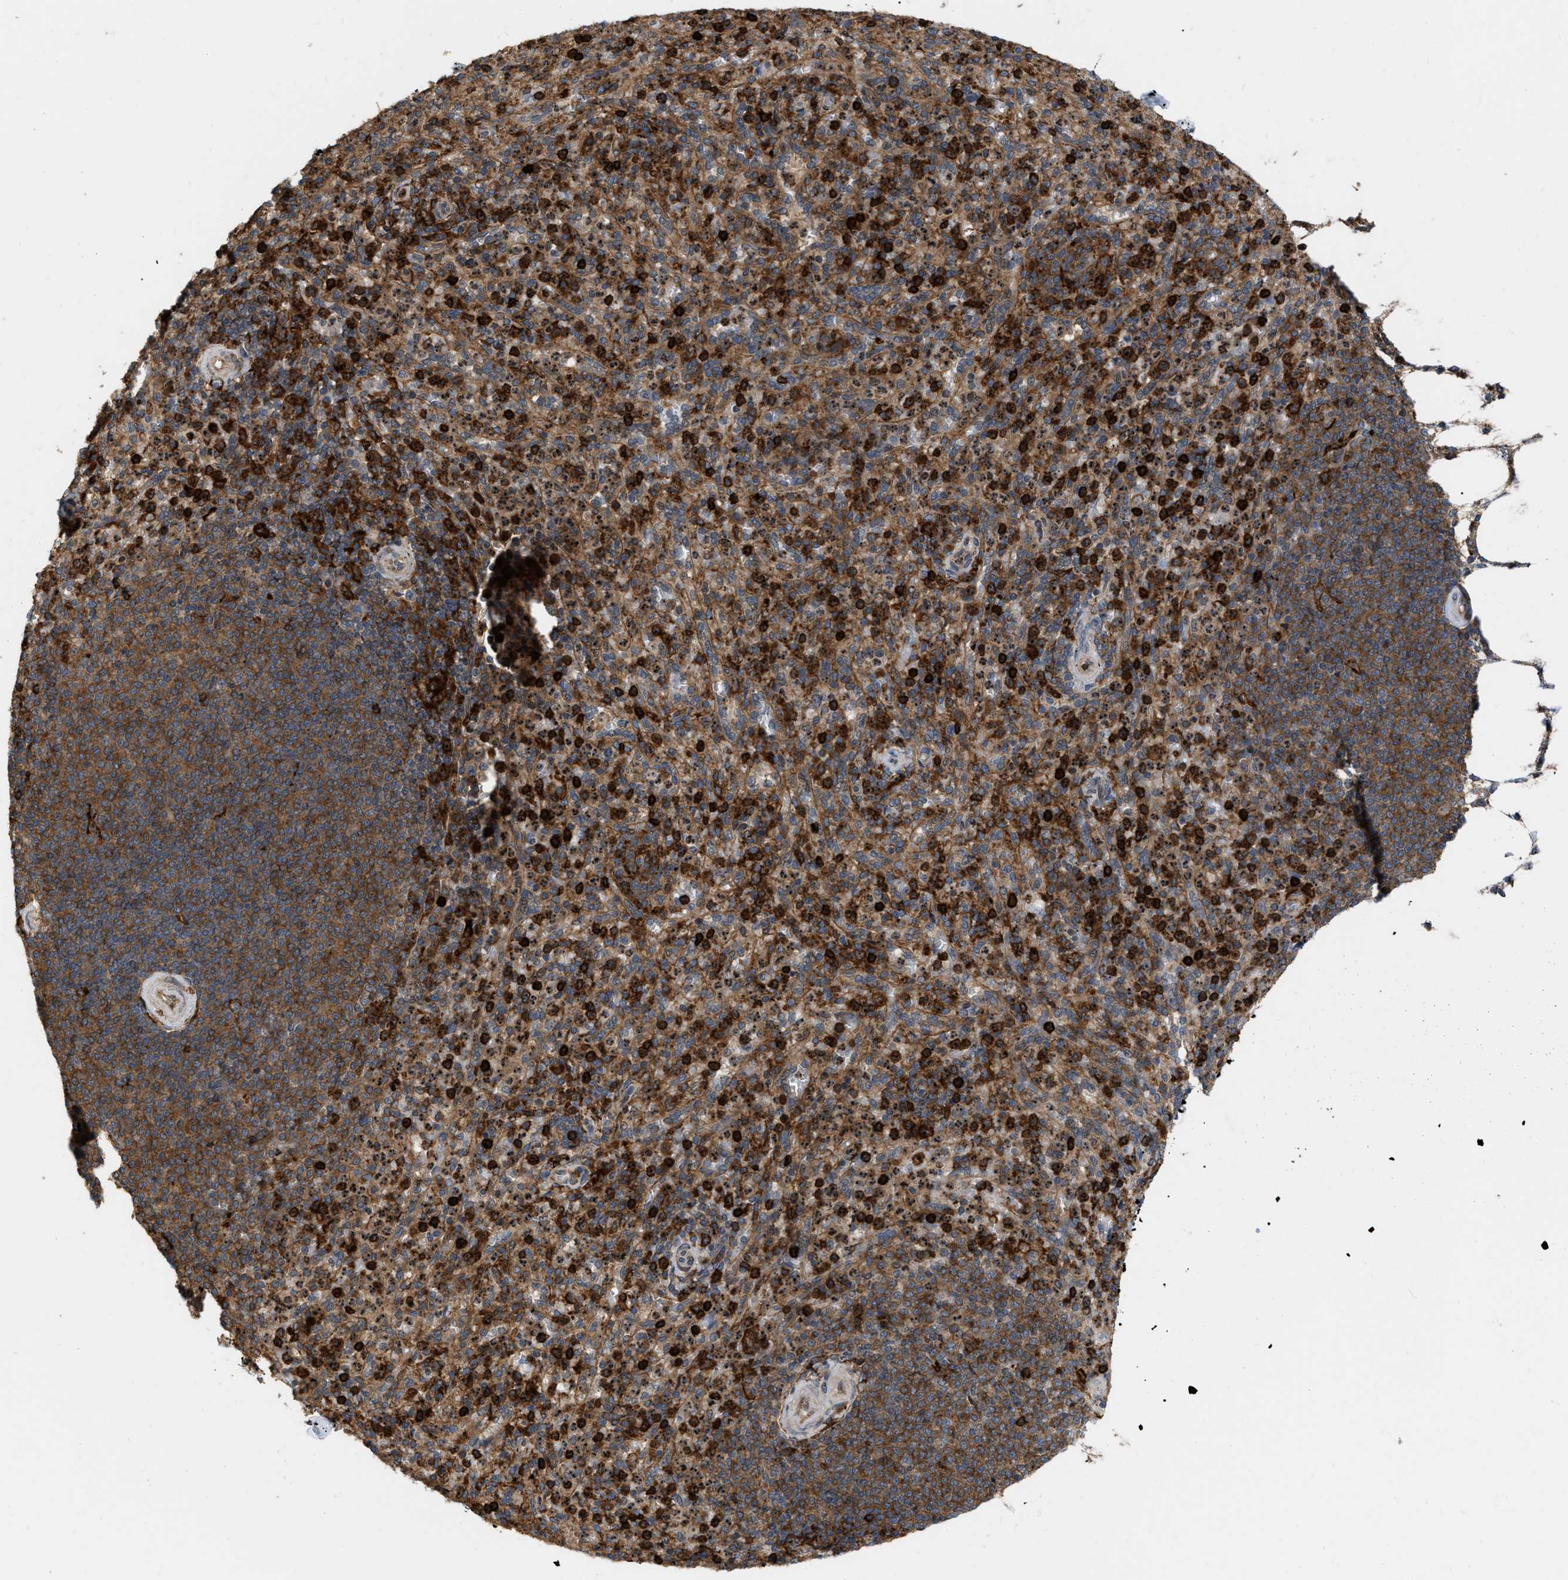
{"staining": {"intensity": "strong", "quantity": ">75%", "location": "cytoplasmic/membranous"}, "tissue": "spleen", "cell_type": "Cells in red pulp", "image_type": "normal", "snomed": [{"axis": "morphology", "description": "Normal tissue, NOS"}, {"axis": "topography", "description": "Spleen"}], "caption": "Cells in red pulp display high levels of strong cytoplasmic/membranous staining in approximately >75% of cells in normal human spleen. (DAB IHC with brightfield microscopy, high magnification).", "gene": "IQCE", "patient": {"sex": "male", "age": 36}}